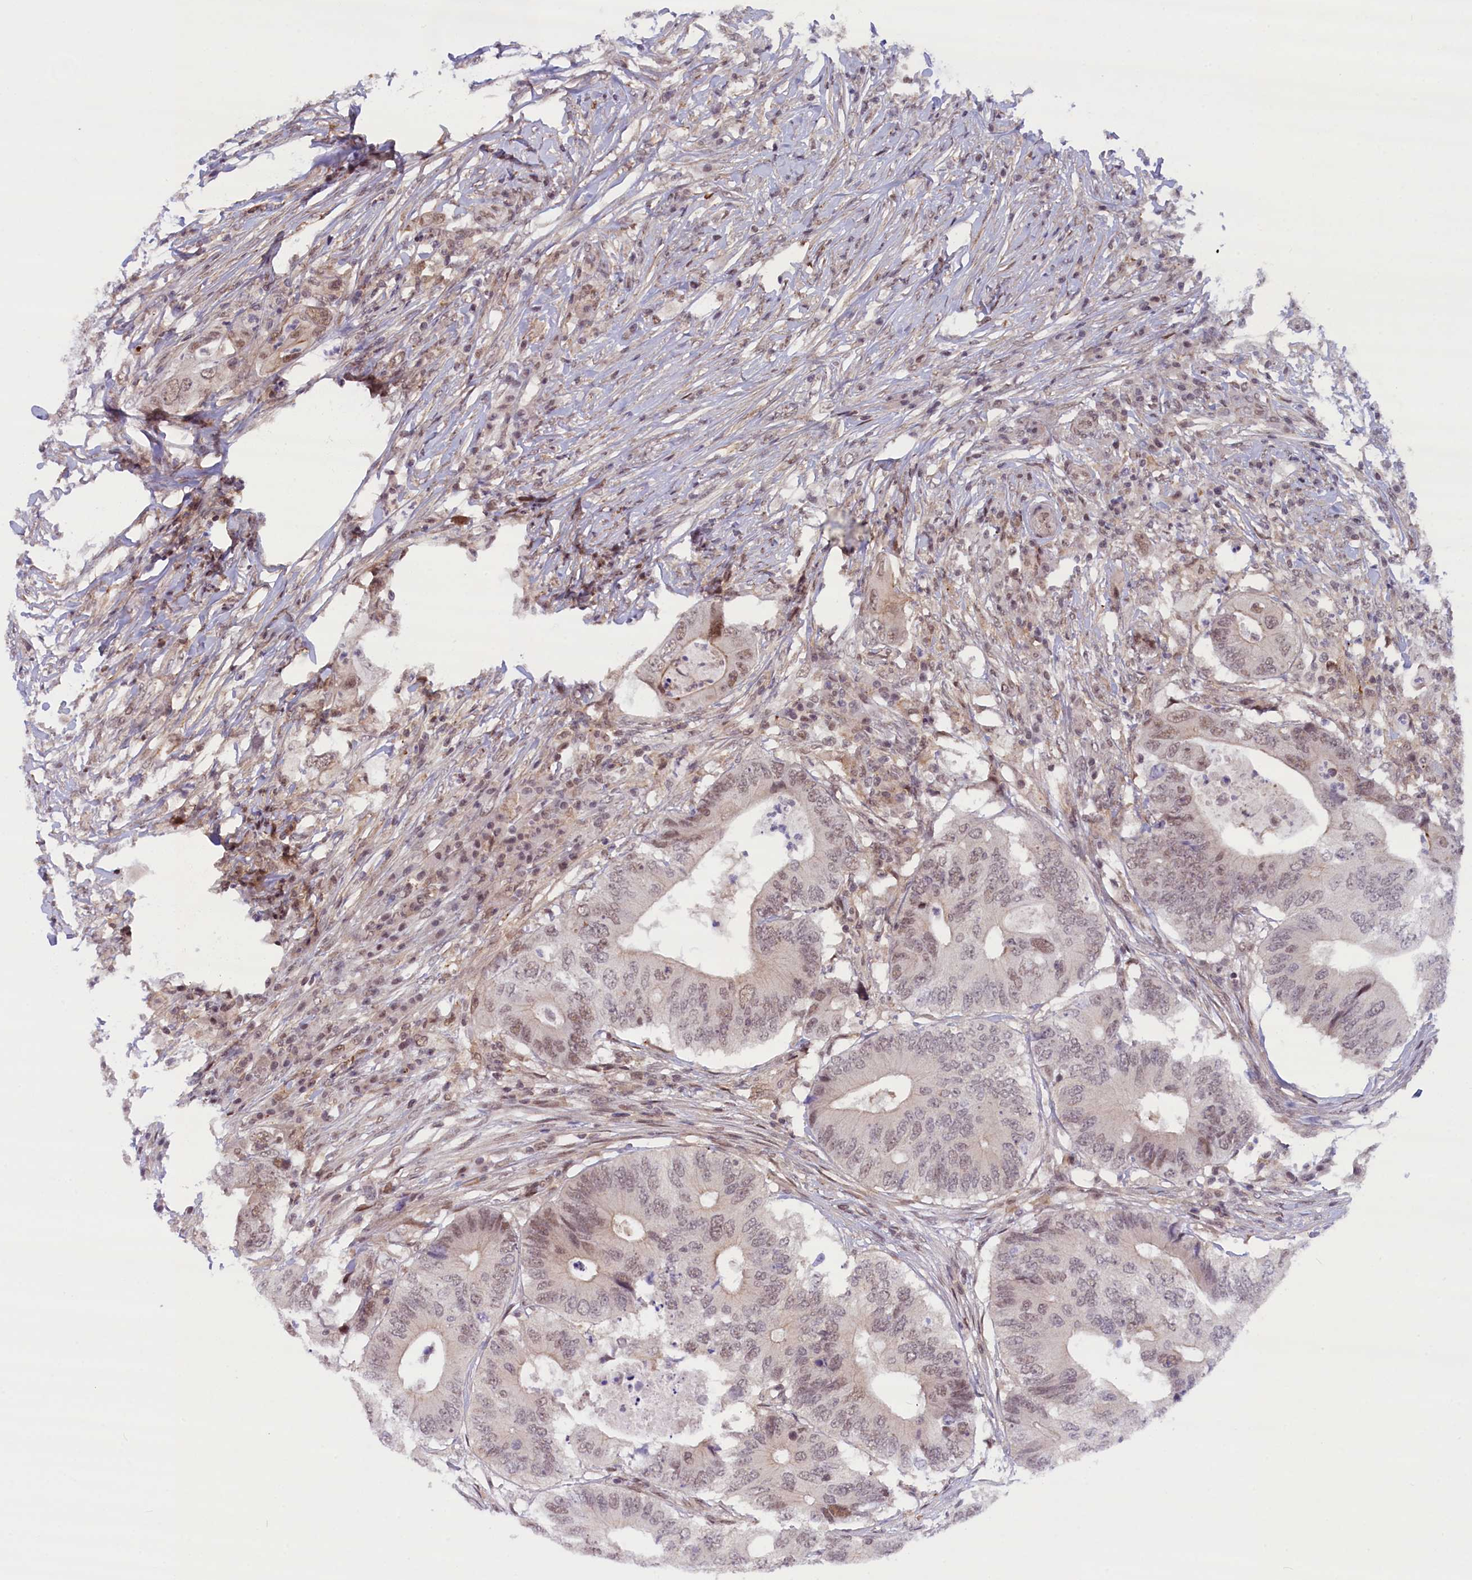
{"staining": {"intensity": "moderate", "quantity": "<25%", "location": "nuclear"}, "tissue": "colorectal cancer", "cell_type": "Tumor cells", "image_type": "cancer", "snomed": [{"axis": "morphology", "description": "Adenocarcinoma, NOS"}, {"axis": "topography", "description": "Colon"}], "caption": "Colorectal cancer tissue reveals moderate nuclear positivity in approximately <25% of tumor cells, visualized by immunohistochemistry. Using DAB (brown) and hematoxylin (blue) stains, captured at high magnification using brightfield microscopy.", "gene": "FCHO1", "patient": {"sex": "male", "age": 71}}